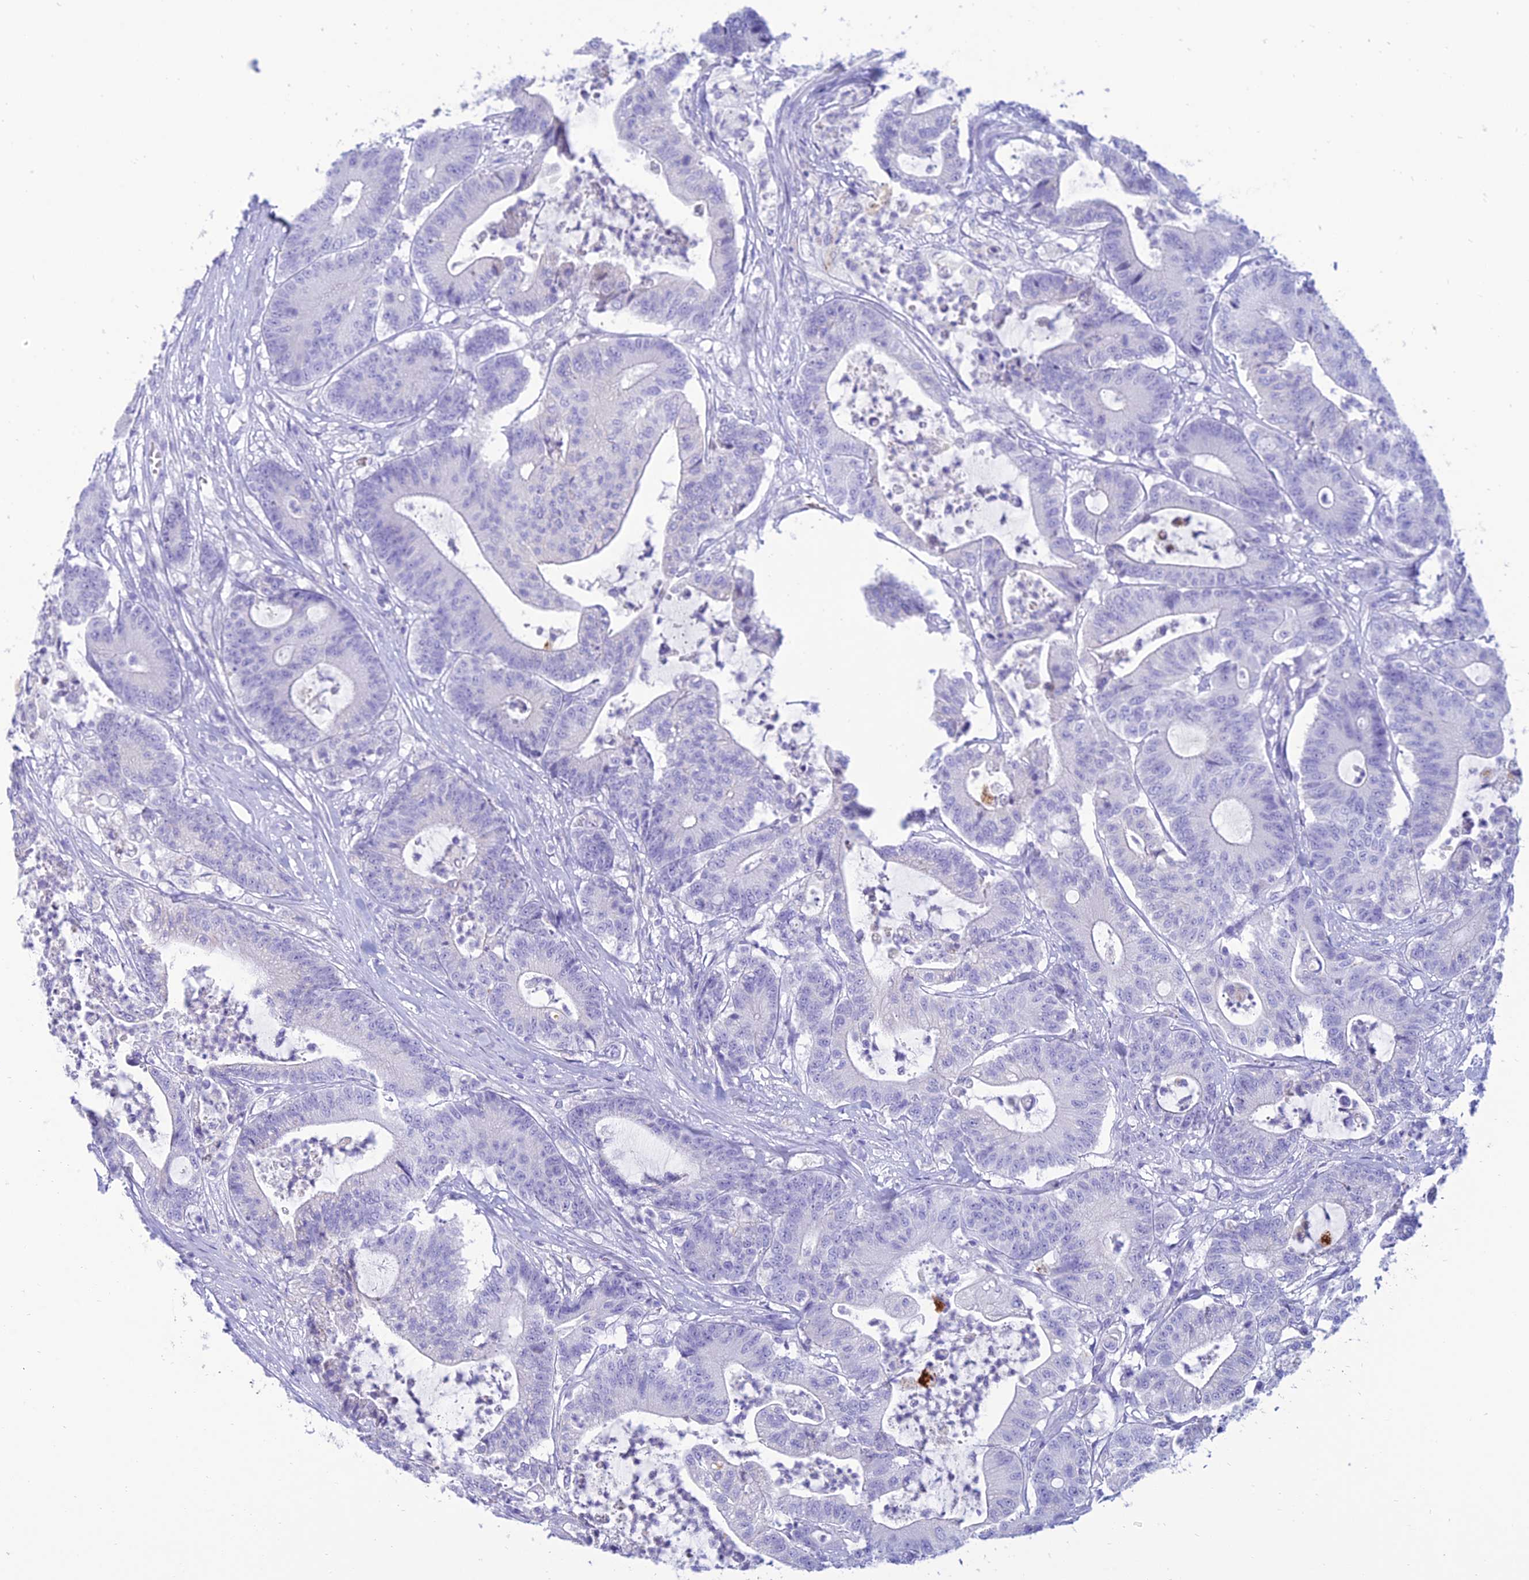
{"staining": {"intensity": "negative", "quantity": "none", "location": "none"}, "tissue": "colorectal cancer", "cell_type": "Tumor cells", "image_type": "cancer", "snomed": [{"axis": "morphology", "description": "Adenocarcinoma, NOS"}, {"axis": "topography", "description": "Colon"}], "caption": "Tumor cells are negative for brown protein staining in colorectal cancer.", "gene": "MAL2", "patient": {"sex": "female", "age": 84}}